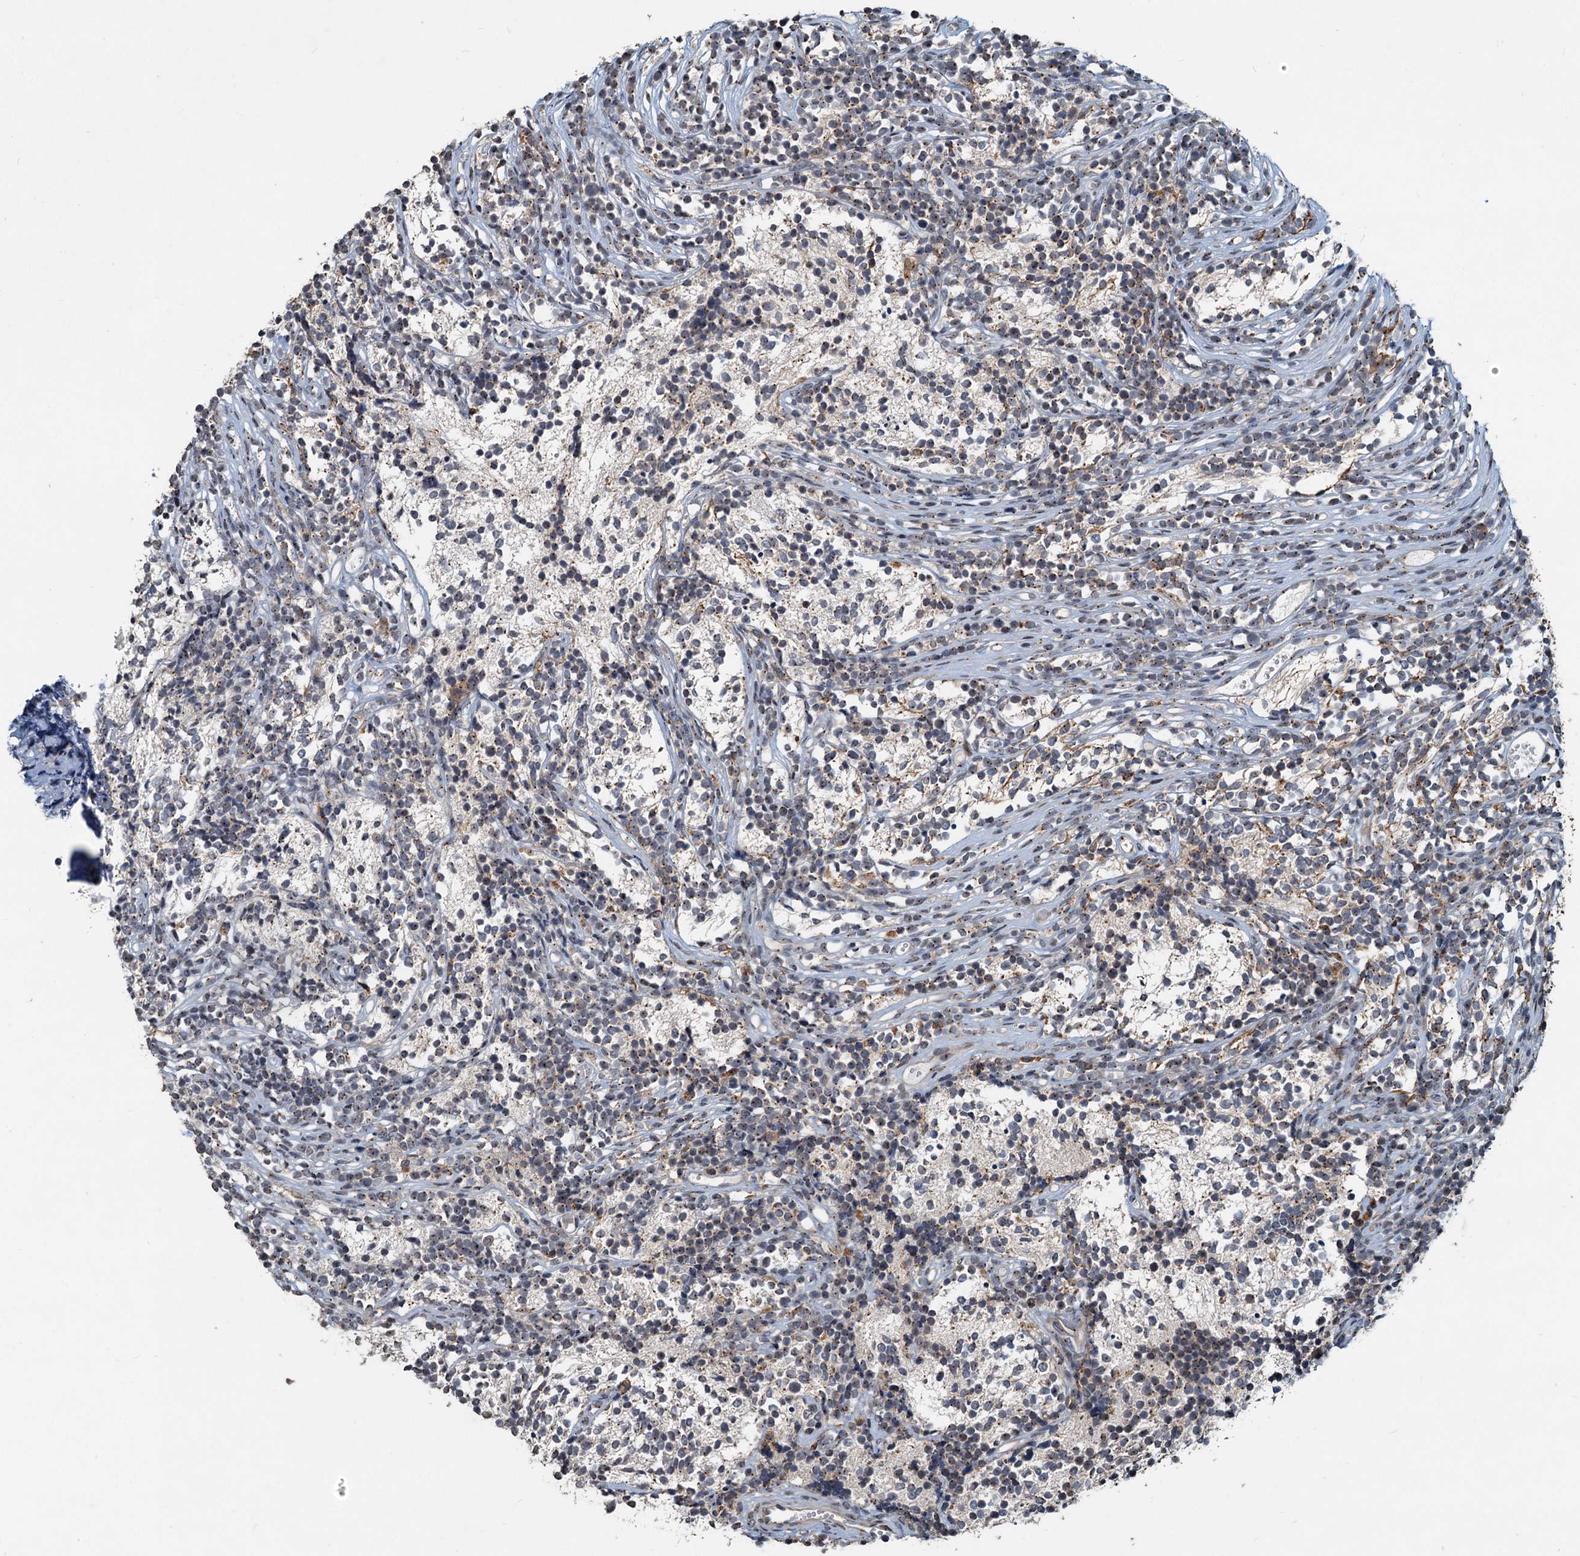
{"staining": {"intensity": "moderate", "quantity": "<25%", "location": "cytoplasmic/membranous"}, "tissue": "glioma", "cell_type": "Tumor cells", "image_type": "cancer", "snomed": [{"axis": "morphology", "description": "Glioma, malignant, Low grade"}, {"axis": "topography", "description": "Brain"}], "caption": "Moderate cytoplasmic/membranous positivity is present in approximately <25% of tumor cells in glioma.", "gene": "CEP68", "patient": {"sex": "female", "age": 1}}